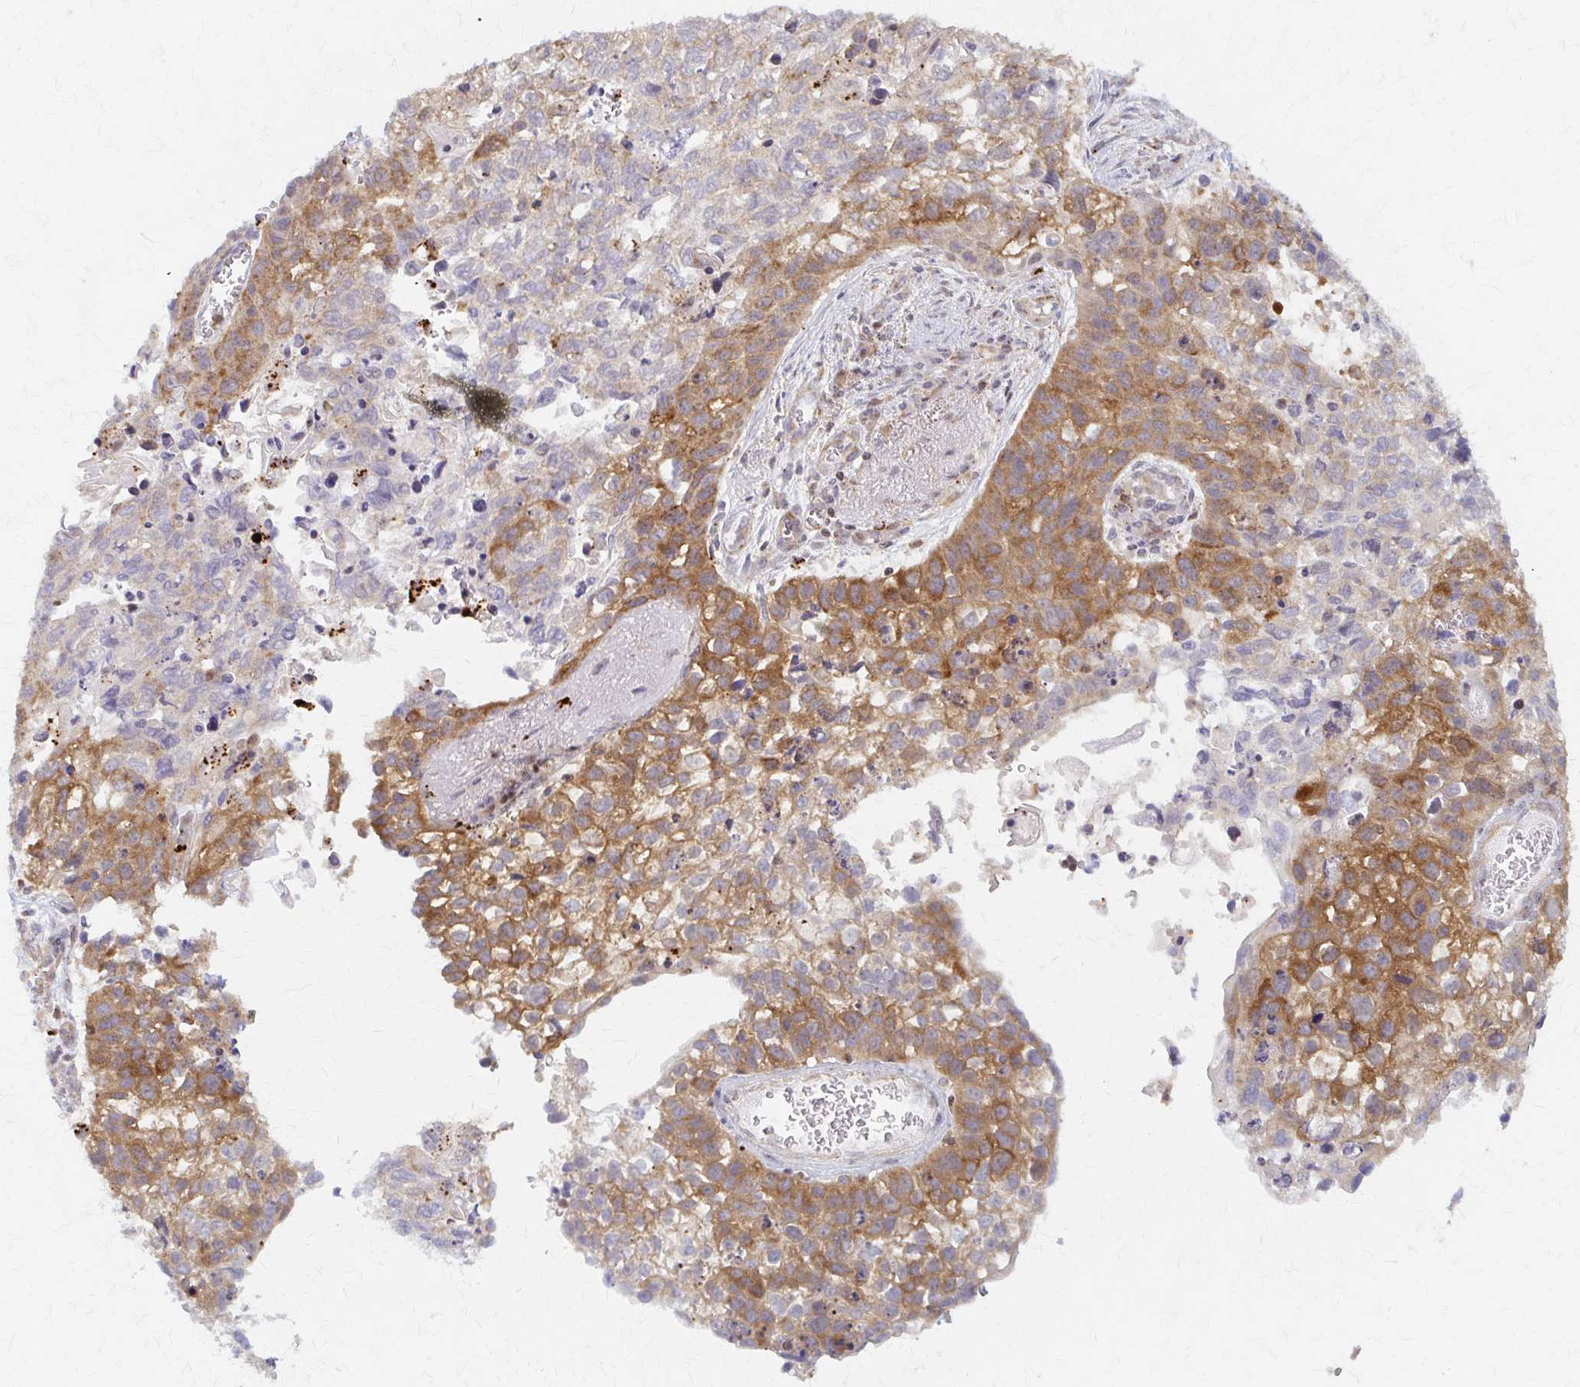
{"staining": {"intensity": "moderate", "quantity": ">75%", "location": "cytoplasmic/membranous"}, "tissue": "lung cancer", "cell_type": "Tumor cells", "image_type": "cancer", "snomed": [{"axis": "morphology", "description": "Squamous cell carcinoma, NOS"}, {"axis": "topography", "description": "Lung"}], "caption": "A micrograph of human lung cancer (squamous cell carcinoma) stained for a protein shows moderate cytoplasmic/membranous brown staining in tumor cells.", "gene": "ARHGAP35", "patient": {"sex": "male", "age": 74}}